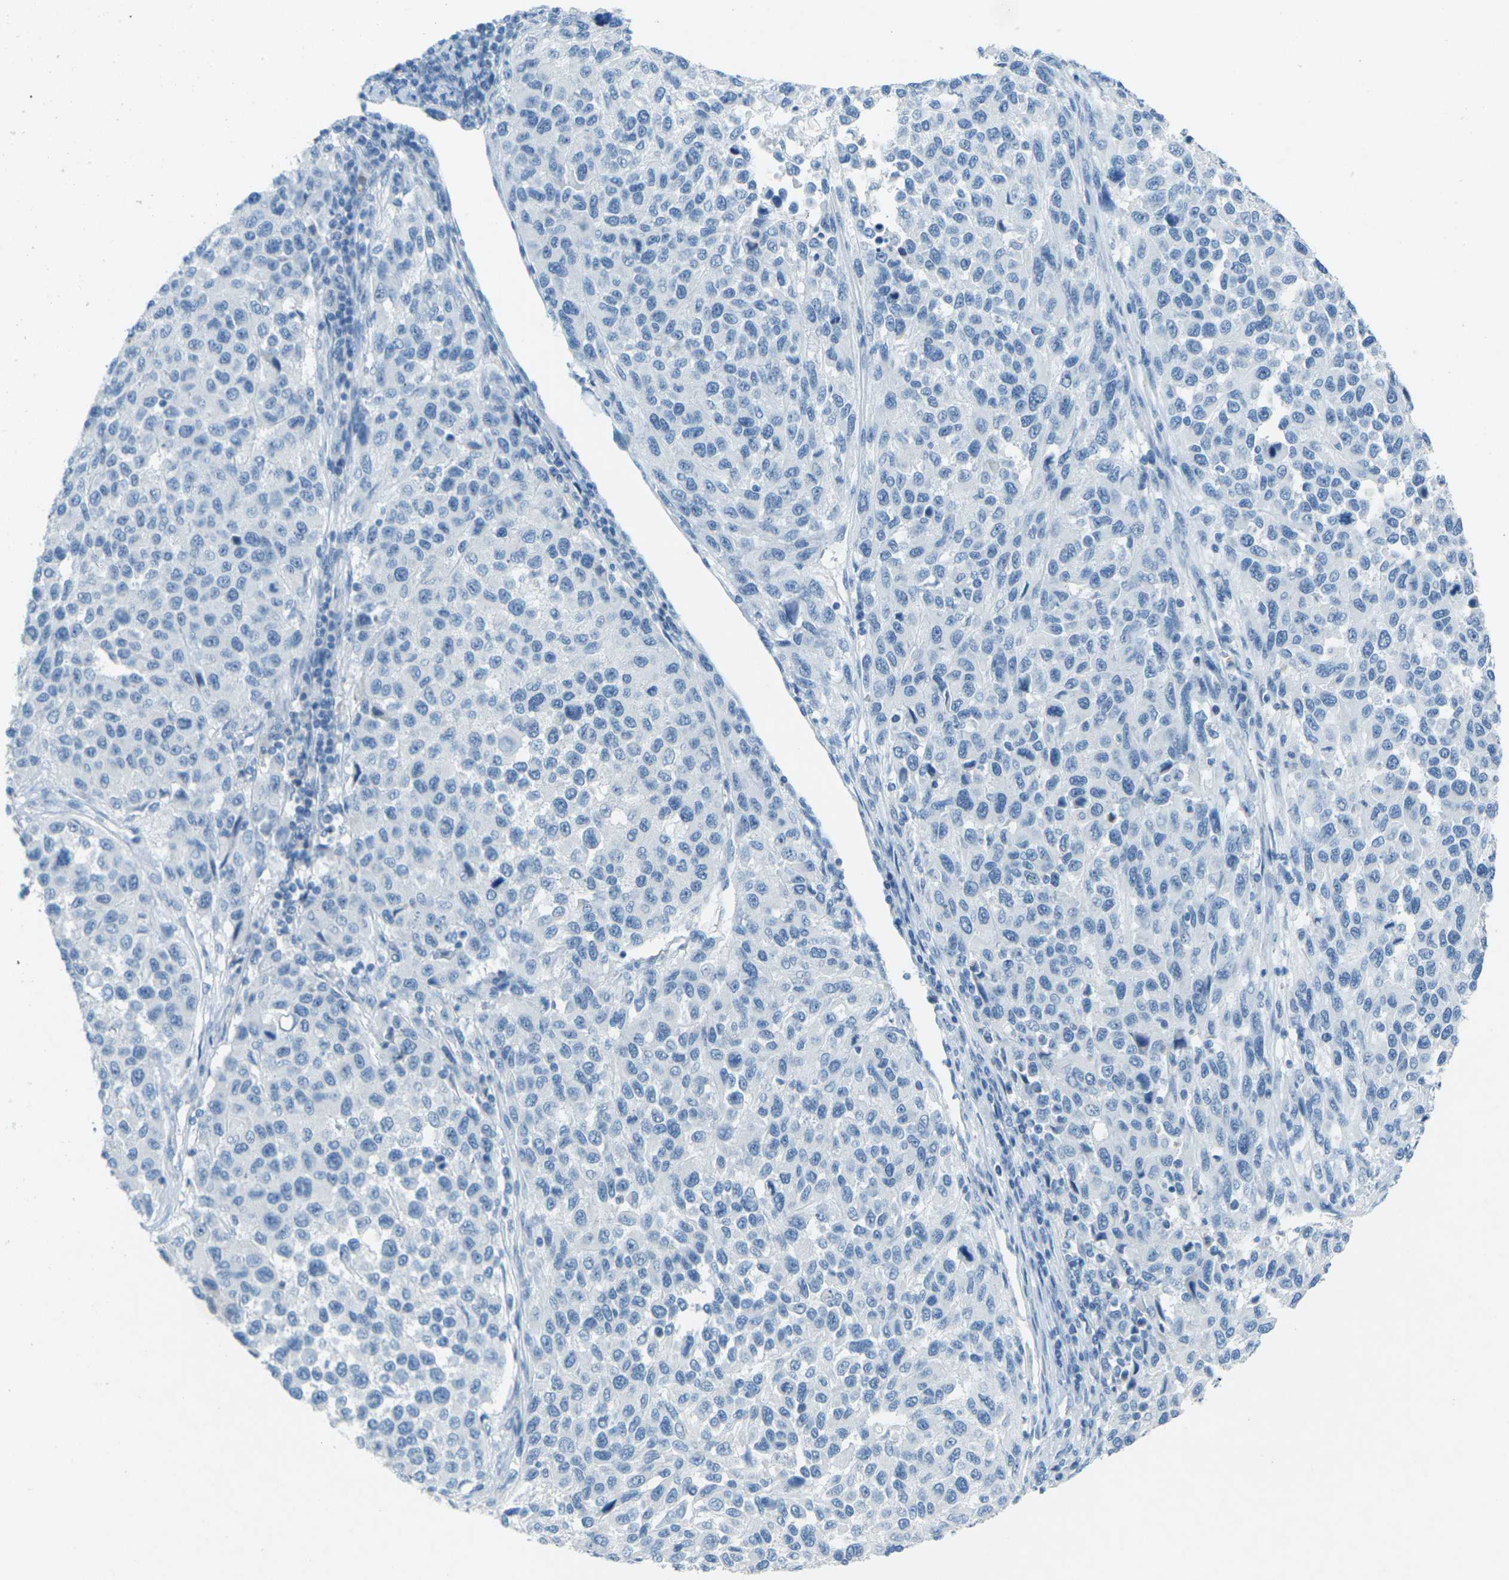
{"staining": {"intensity": "negative", "quantity": "none", "location": "none"}, "tissue": "melanoma", "cell_type": "Tumor cells", "image_type": "cancer", "snomed": [{"axis": "morphology", "description": "Malignant melanoma, Metastatic site"}, {"axis": "topography", "description": "Lymph node"}], "caption": "Micrograph shows no protein staining in tumor cells of malignant melanoma (metastatic site) tissue.", "gene": "CDH16", "patient": {"sex": "male", "age": 61}}